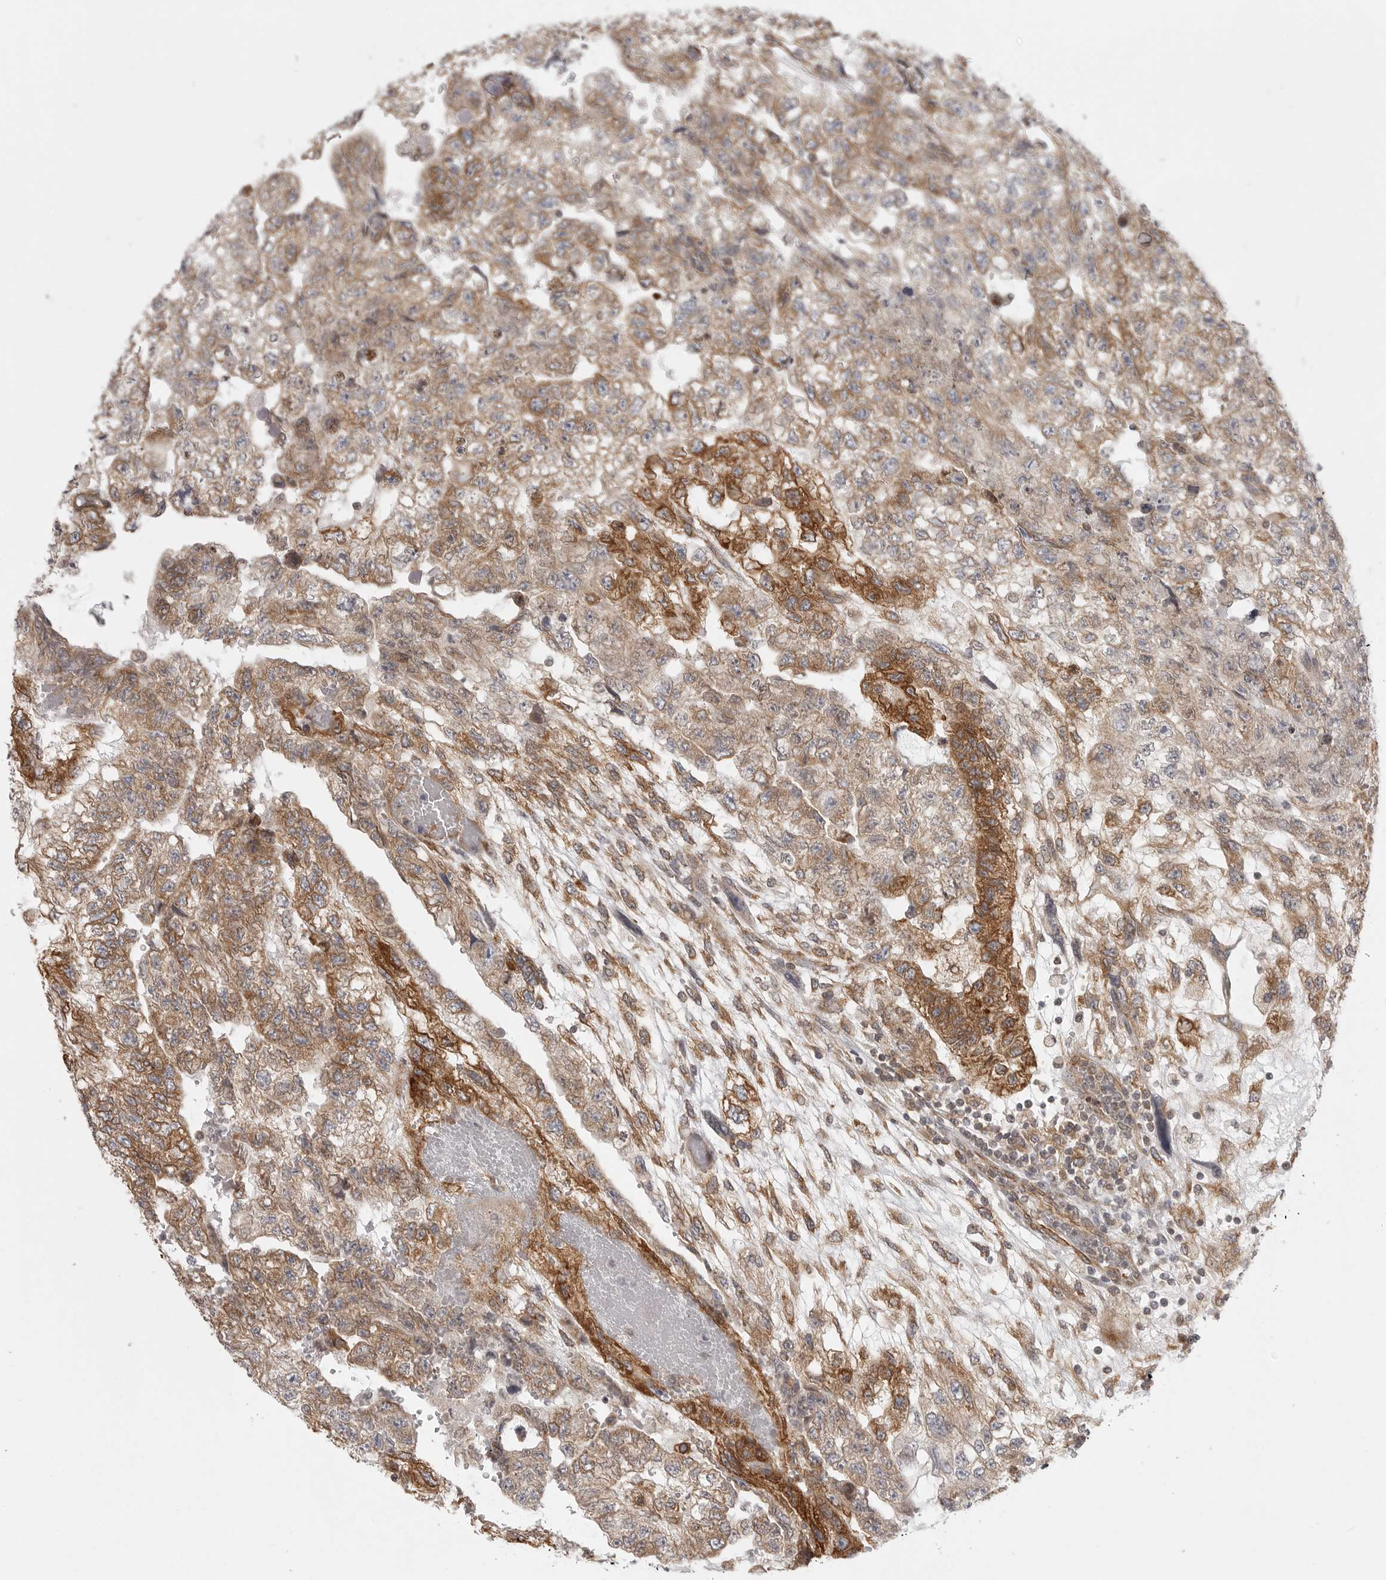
{"staining": {"intensity": "moderate", "quantity": ">75%", "location": "cytoplasmic/membranous"}, "tissue": "testis cancer", "cell_type": "Tumor cells", "image_type": "cancer", "snomed": [{"axis": "morphology", "description": "Carcinoma, Embryonal, NOS"}, {"axis": "topography", "description": "Testis"}], "caption": "Testis cancer (embryonal carcinoma) tissue reveals moderate cytoplasmic/membranous positivity in approximately >75% of tumor cells", "gene": "CERS2", "patient": {"sex": "male", "age": 36}}